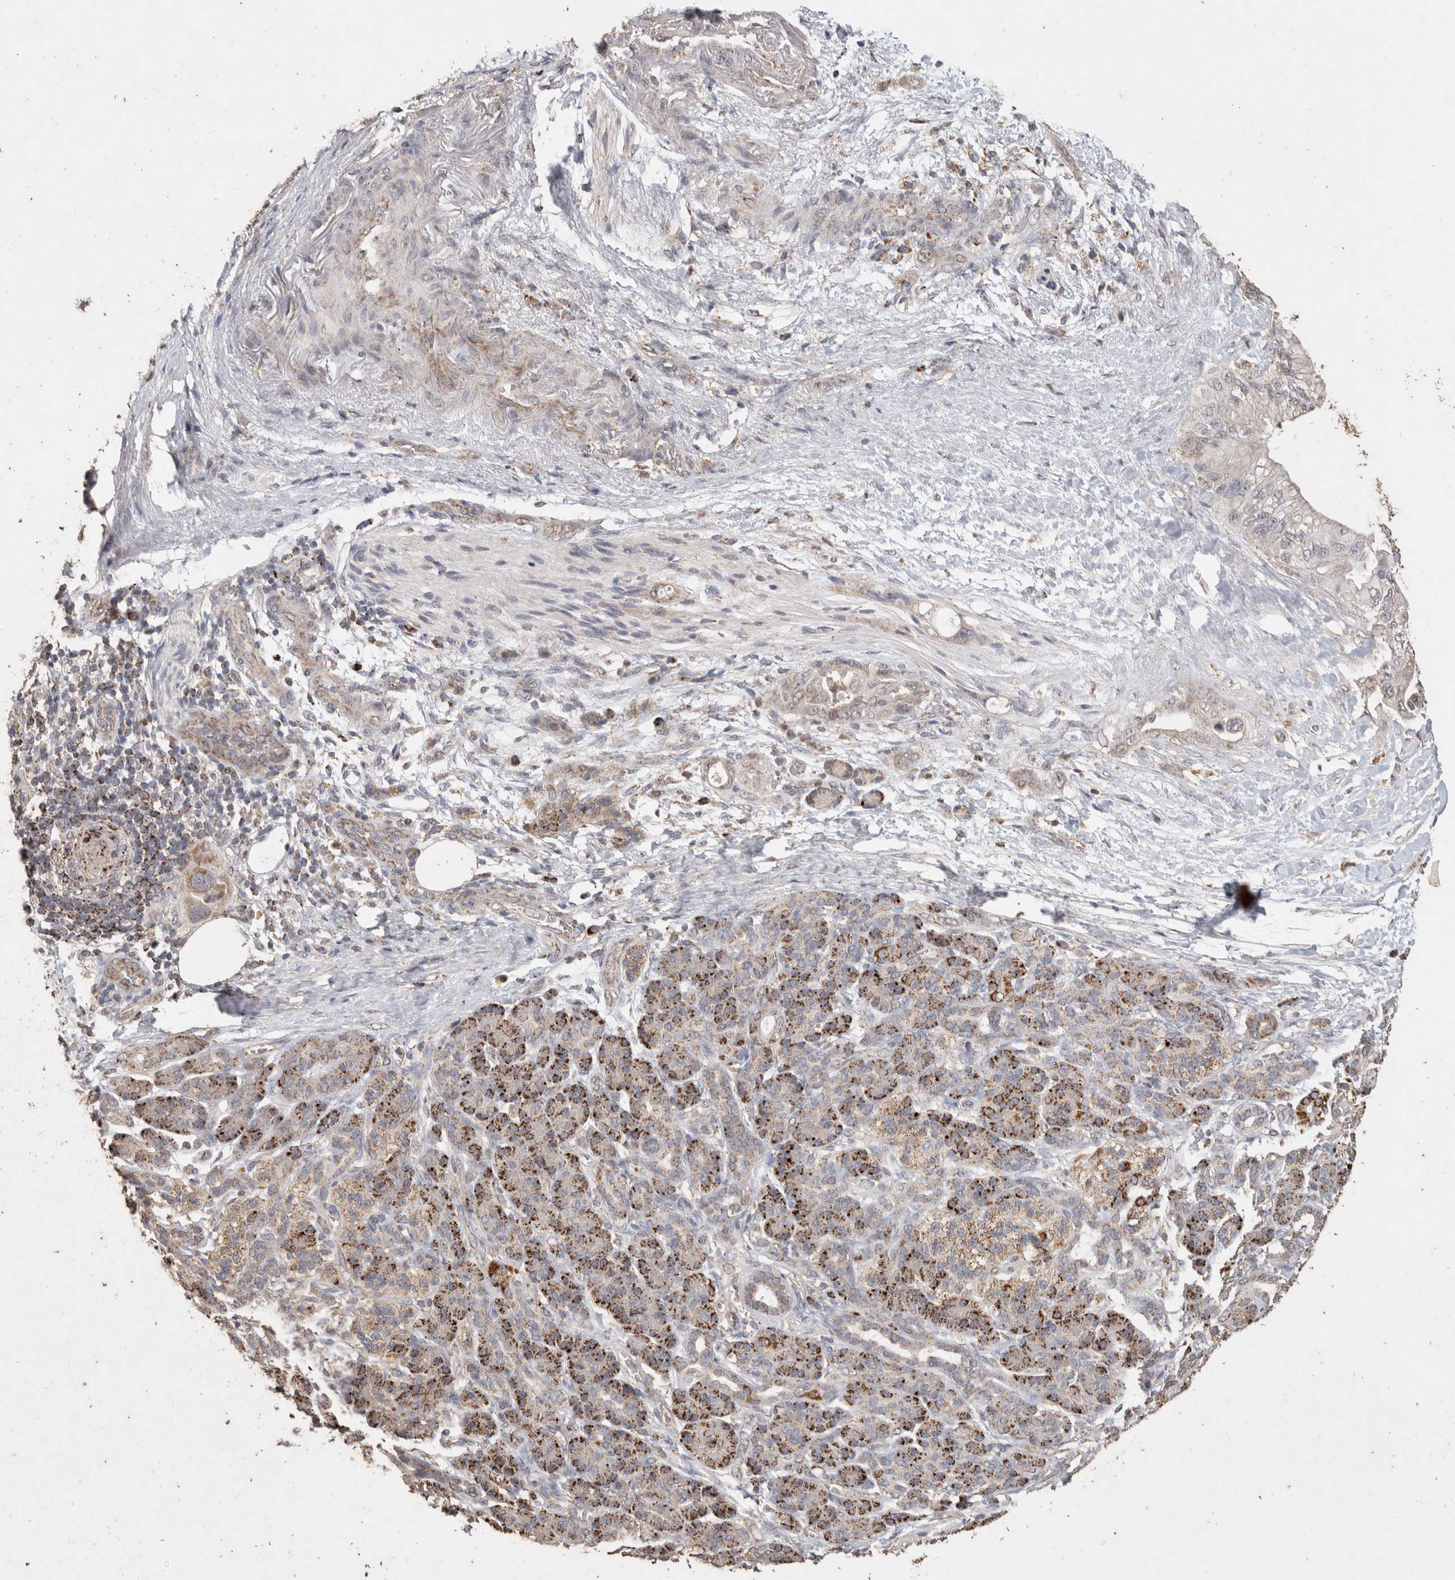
{"staining": {"intensity": "moderate", "quantity": "25%-75%", "location": "cytoplasmic/membranous"}, "tissue": "pancreatic cancer", "cell_type": "Tumor cells", "image_type": "cancer", "snomed": [{"axis": "morphology", "description": "Adenocarcinoma, NOS"}, {"axis": "topography", "description": "Pancreas"}], "caption": "Immunohistochemical staining of human pancreatic adenocarcinoma shows moderate cytoplasmic/membranous protein positivity in about 25%-75% of tumor cells.", "gene": "ACADM", "patient": {"sex": "male", "age": 59}}